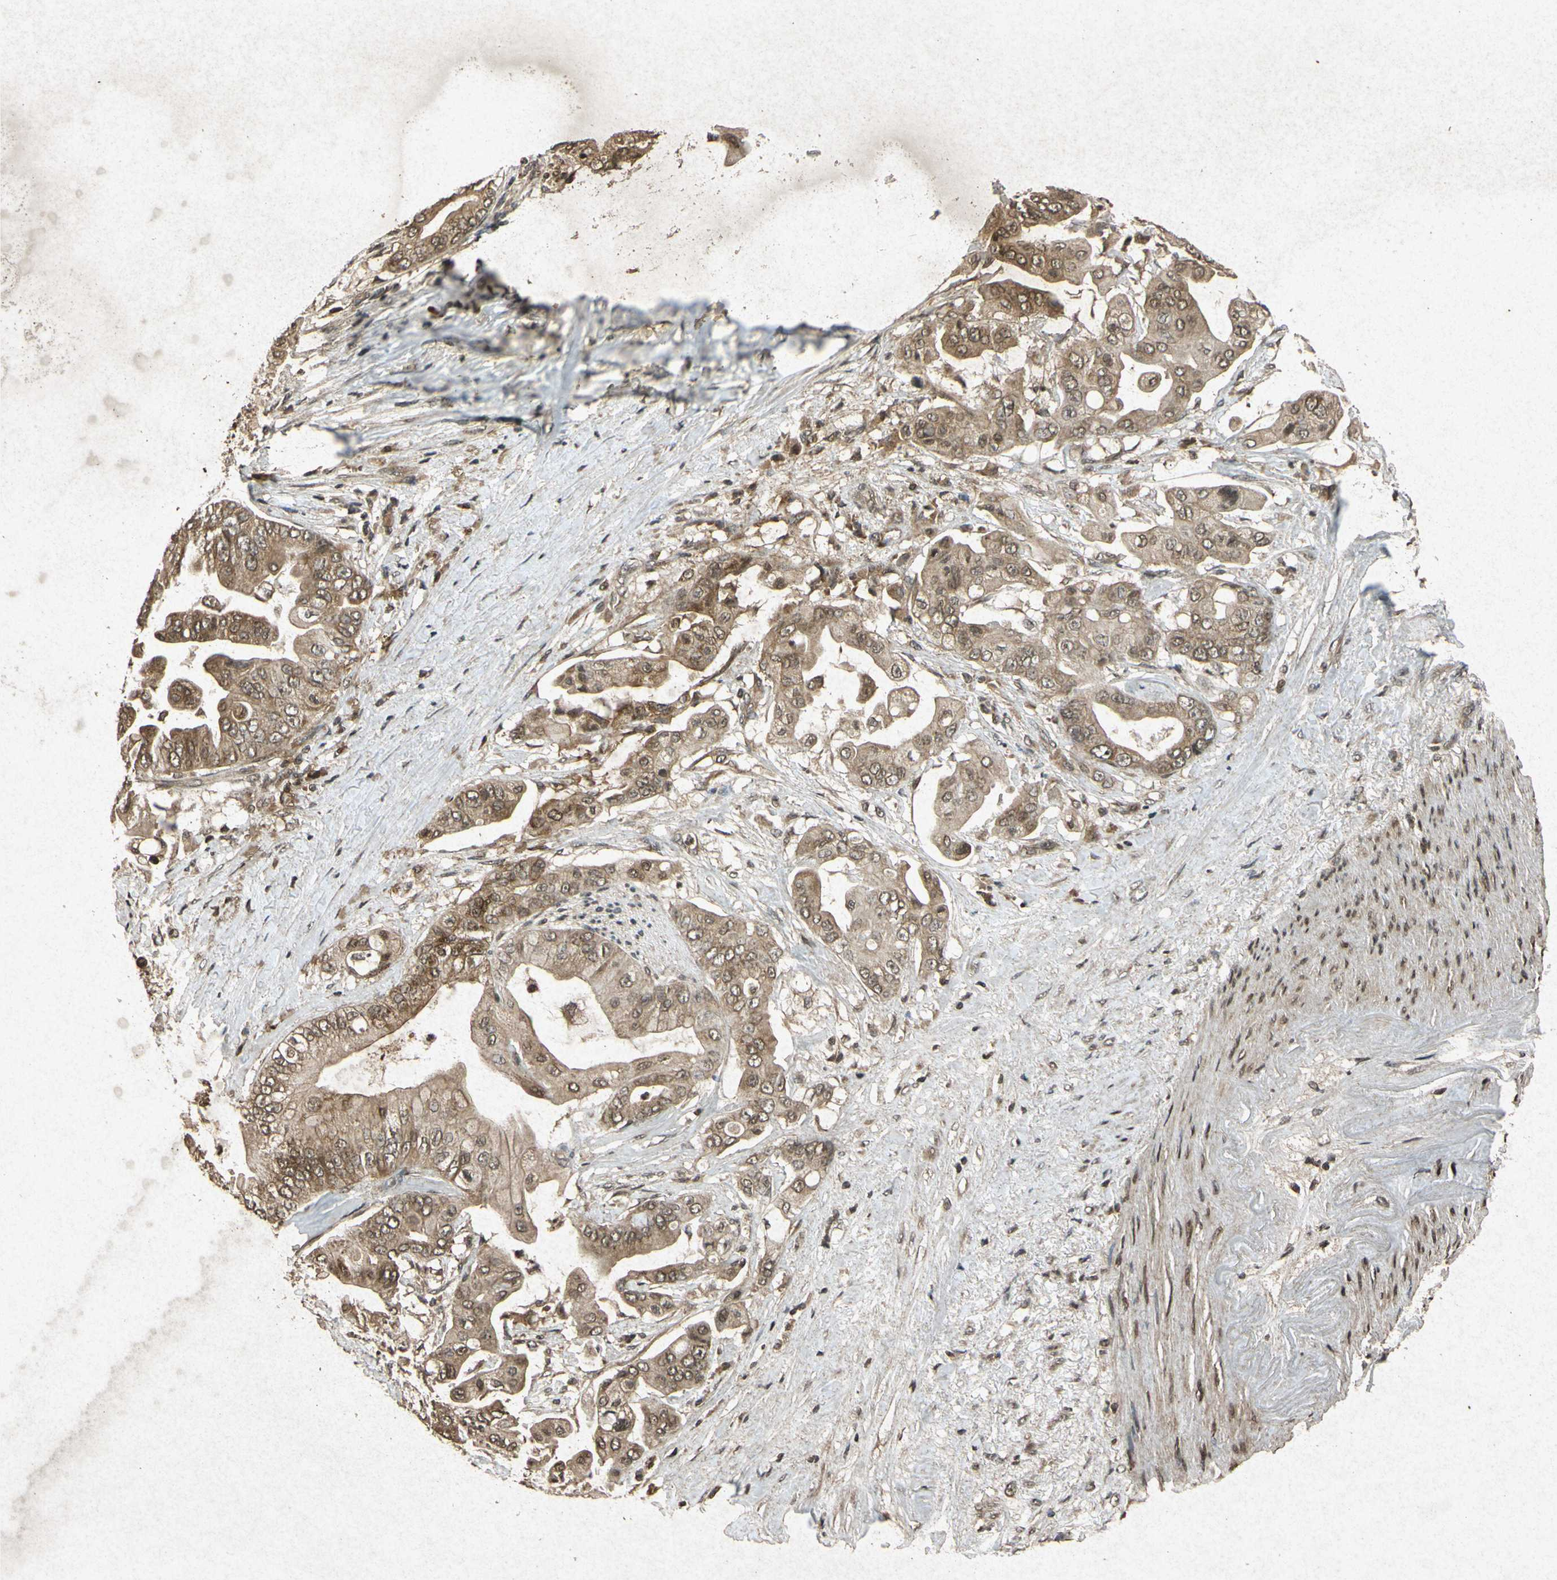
{"staining": {"intensity": "moderate", "quantity": ">75%", "location": "cytoplasmic/membranous"}, "tissue": "pancreatic cancer", "cell_type": "Tumor cells", "image_type": "cancer", "snomed": [{"axis": "morphology", "description": "Adenocarcinoma, NOS"}, {"axis": "topography", "description": "Pancreas"}], "caption": "This photomicrograph shows IHC staining of pancreatic cancer, with medium moderate cytoplasmic/membranous positivity in approximately >75% of tumor cells.", "gene": "ATP6V1H", "patient": {"sex": "female", "age": 75}}